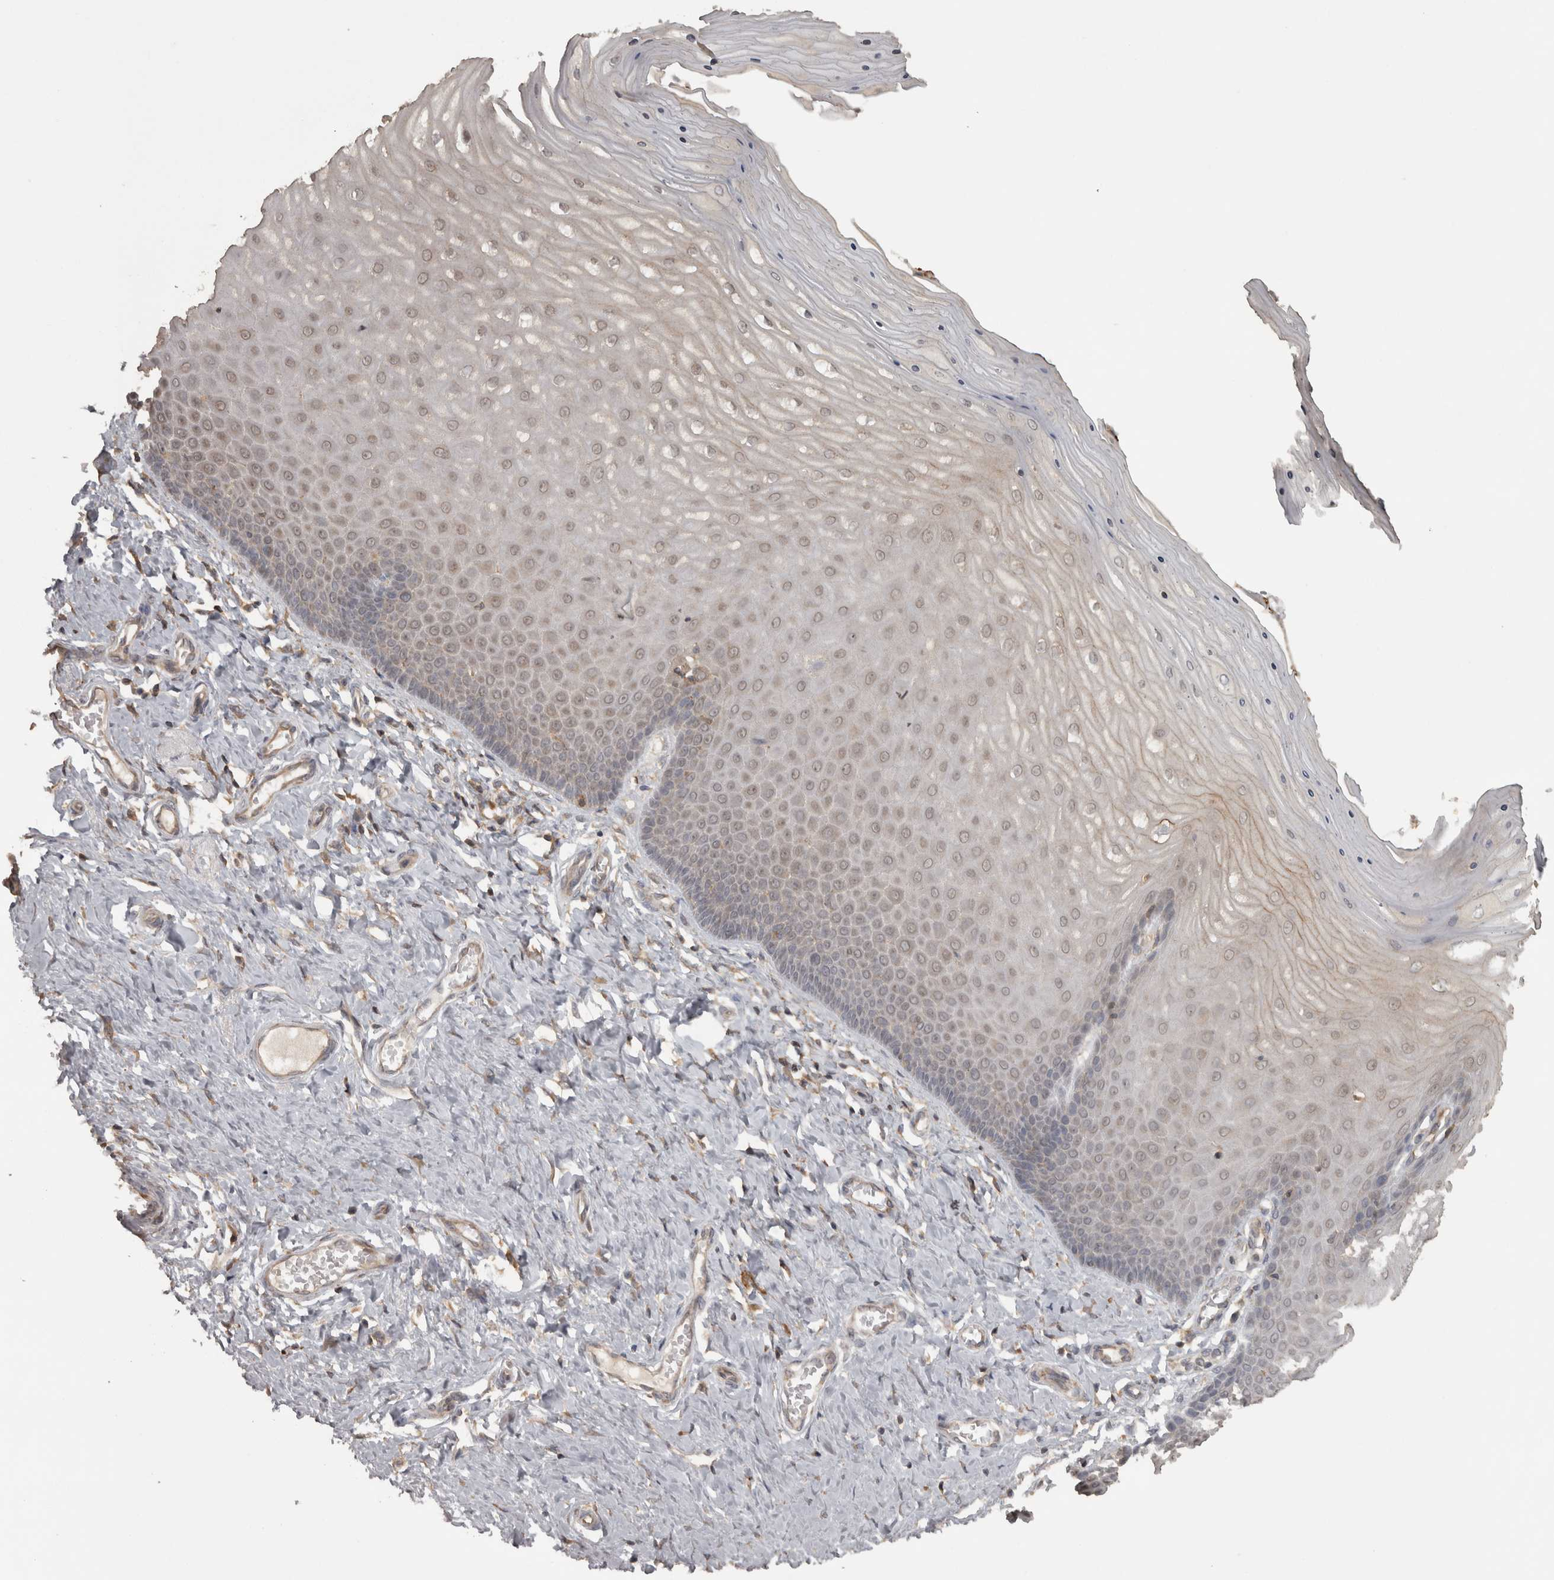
{"staining": {"intensity": "weak", "quantity": ">75%", "location": "cytoplasmic/membranous,nuclear"}, "tissue": "cervix", "cell_type": "Squamous epithelial cells", "image_type": "normal", "snomed": [{"axis": "morphology", "description": "Normal tissue, NOS"}, {"axis": "topography", "description": "Cervix"}], "caption": "Cervix was stained to show a protein in brown. There is low levels of weak cytoplasmic/membranous,nuclear positivity in about >75% of squamous epithelial cells.", "gene": "MICU3", "patient": {"sex": "female", "age": 55}}